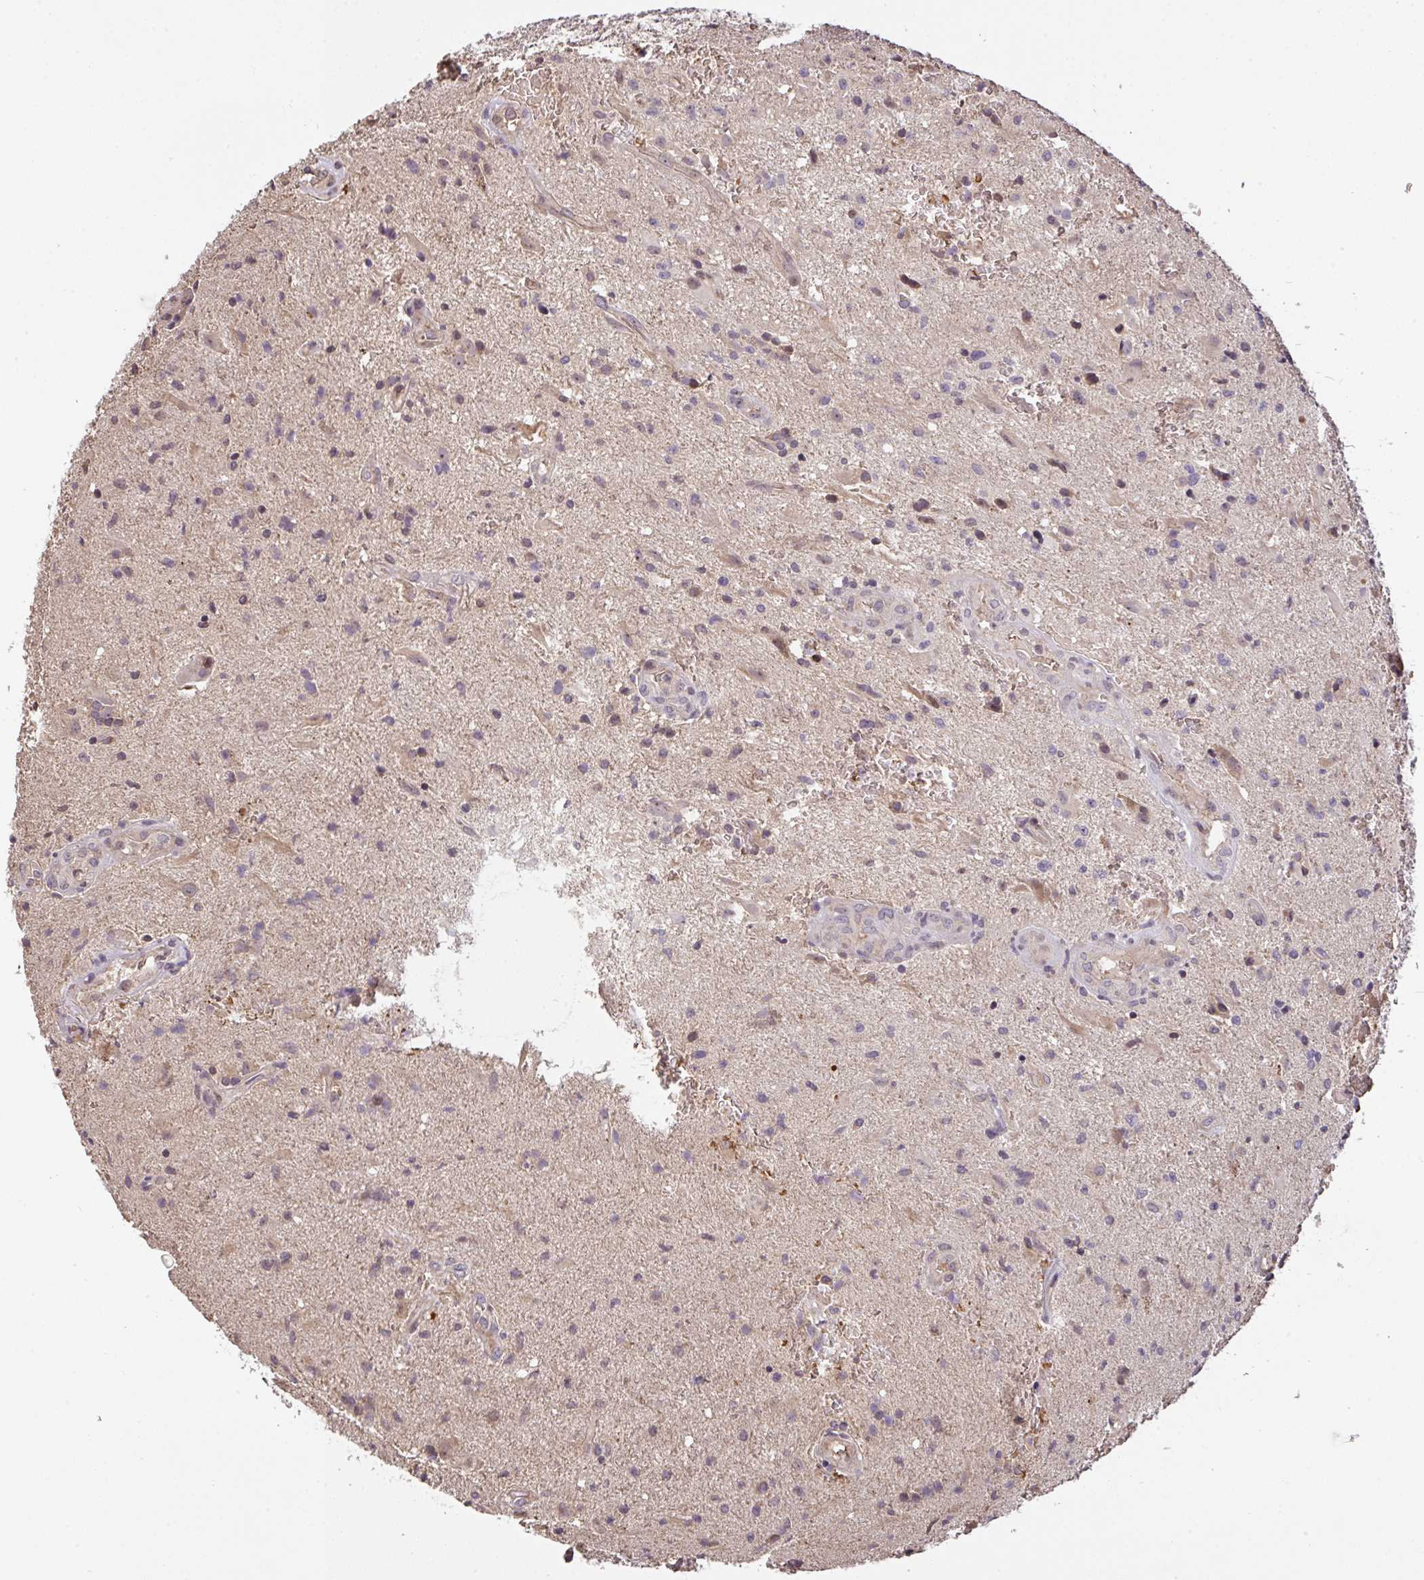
{"staining": {"intensity": "negative", "quantity": "none", "location": "none"}, "tissue": "glioma", "cell_type": "Tumor cells", "image_type": "cancer", "snomed": [{"axis": "morphology", "description": "Glioma, malignant, High grade"}, {"axis": "topography", "description": "Brain"}], "caption": "Tumor cells are negative for protein expression in human malignant glioma (high-grade).", "gene": "C1QTNF9B", "patient": {"sex": "male", "age": 67}}